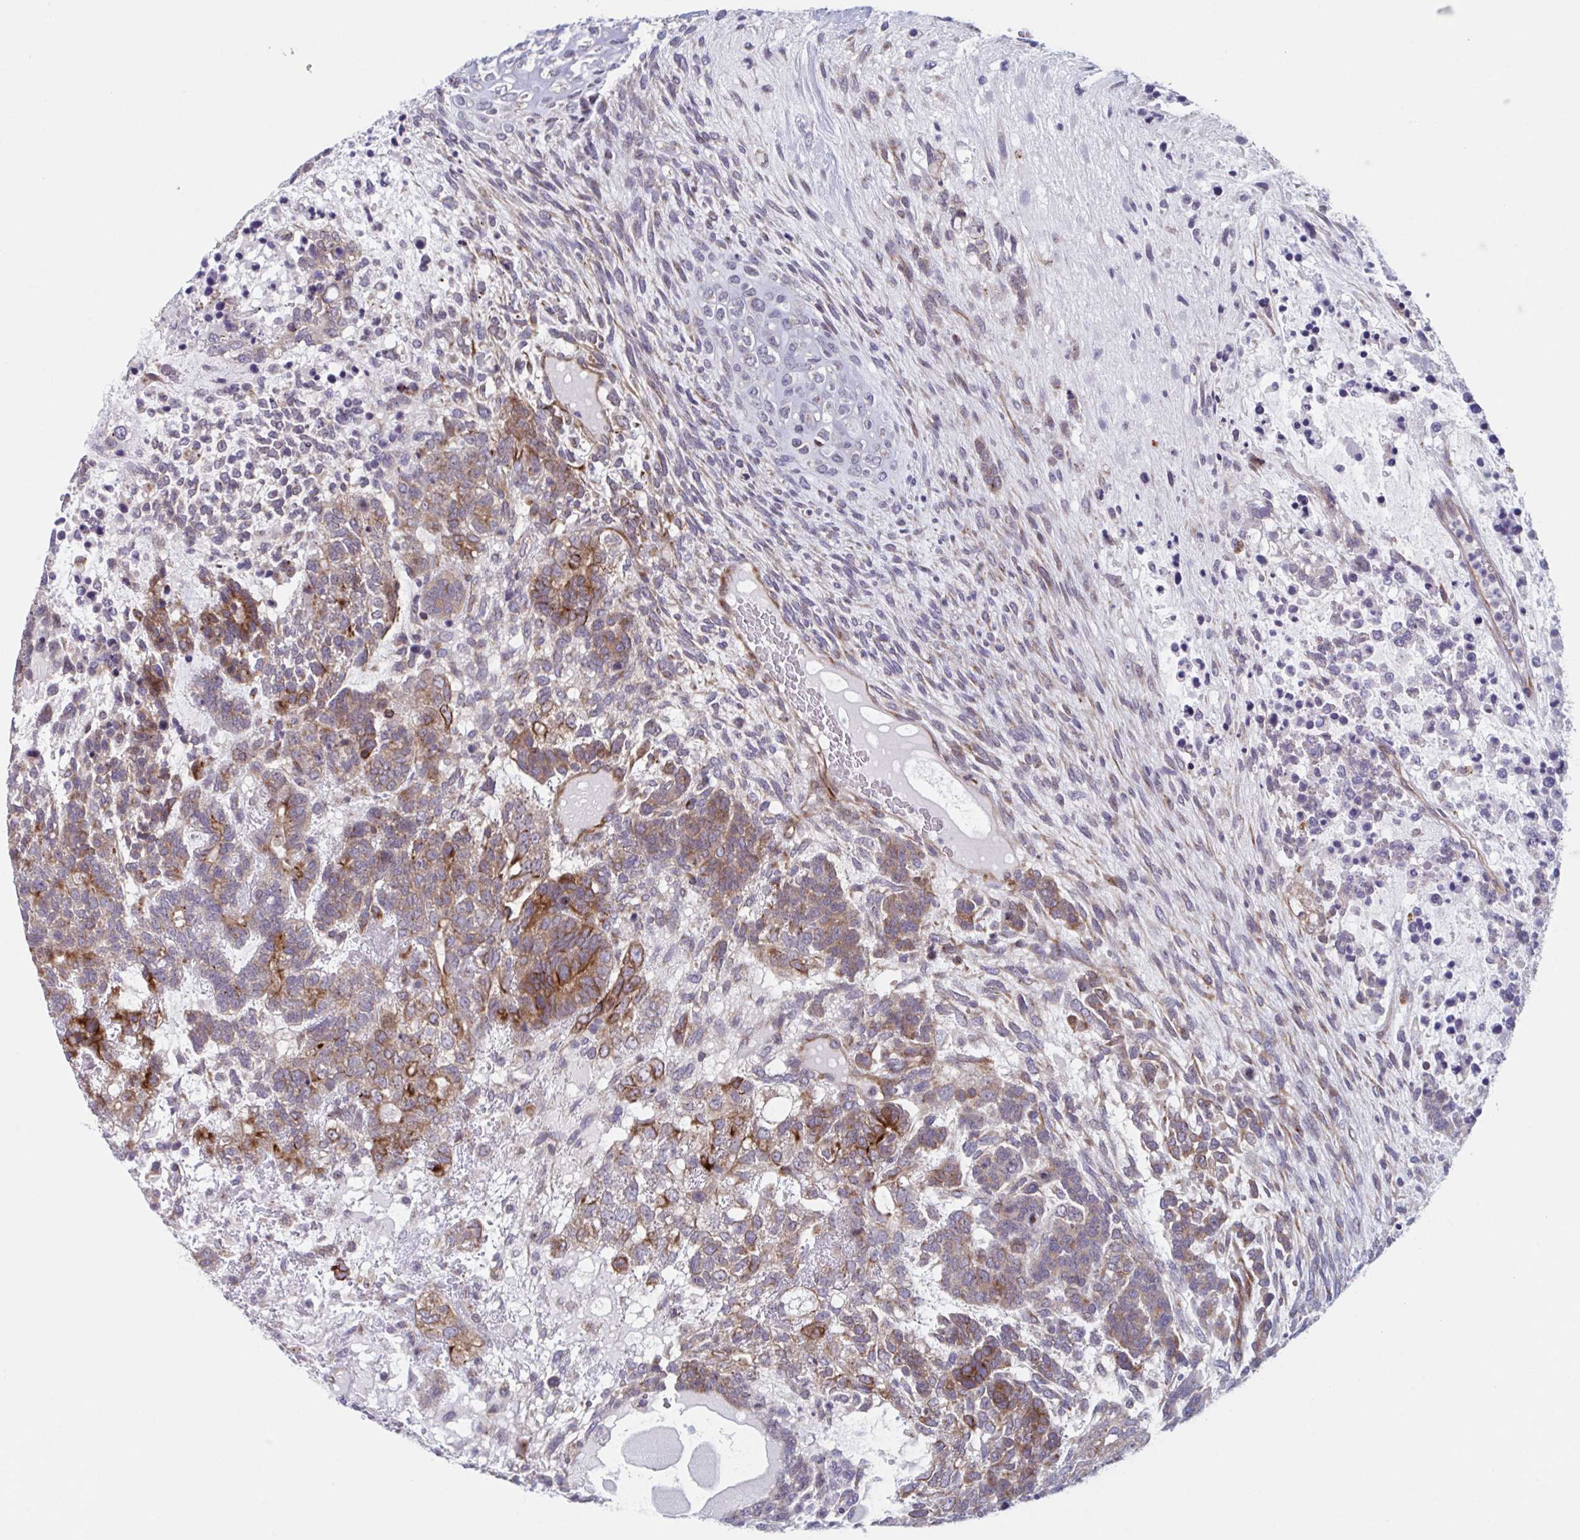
{"staining": {"intensity": "moderate", "quantity": "25%-75%", "location": "cytoplasmic/membranous"}, "tissue": "testis cancer", "cell_type": "Tumor cells", "image_type": "cancer", "snomed": [{"axis": "morphology", "description": "Carcinoma, Embryonal, NOS"}, {"axis": "topography", "description": "Testis"}], "caption": "This photomicrograph demonstrates immunohistochemistry (IHC) staining of human testis cancer (embryonal carcinoma), with medium moderate cytoplasmic/membranous staining in about 25%-75% of tumor cells.", "gene": "TNFSF10", "patient": {"sex": "male", "age": 23}}